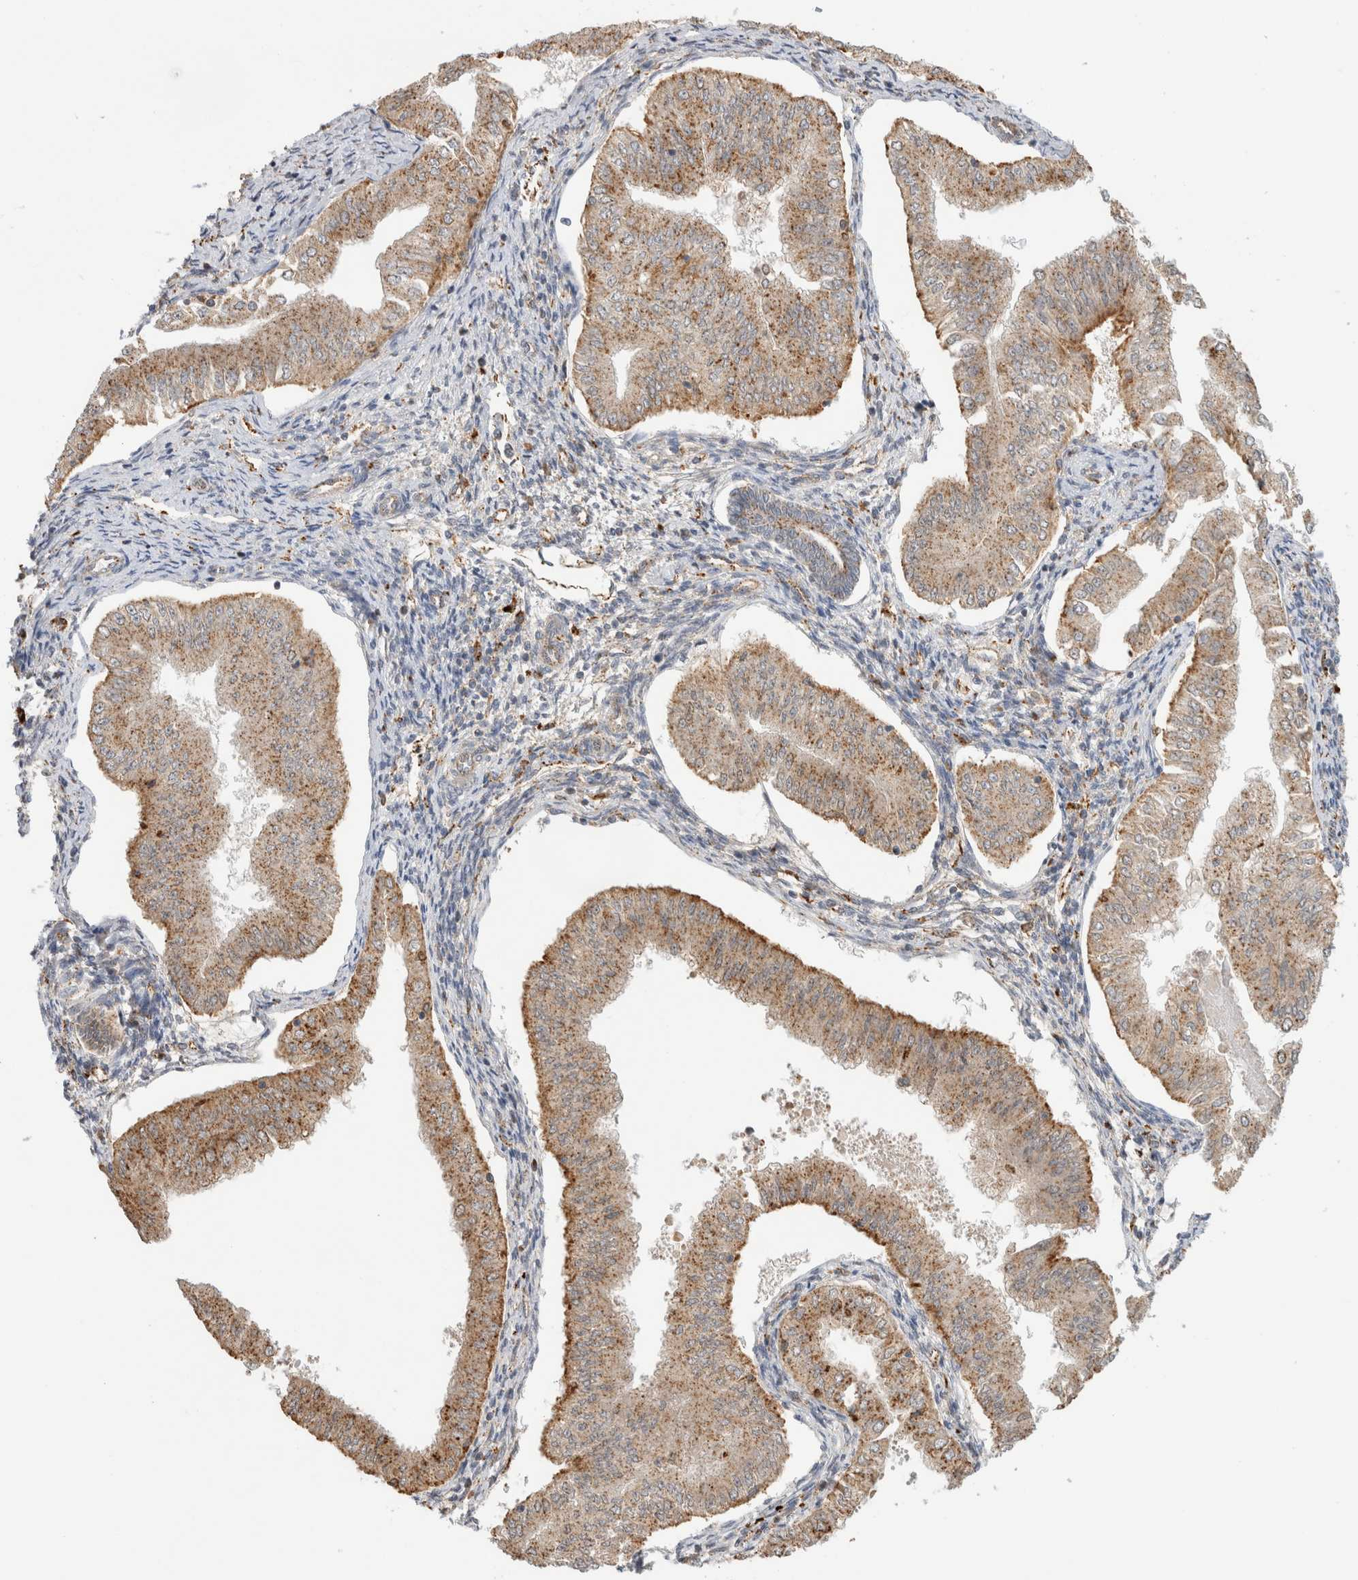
{"staining": {"intensity": "moderate", "quantity": ">75%", "location": "cytoplasmic/membranous"}, "tissue": "endometrial cancer", "cell_type": "Tumor cells", "image_type": "cancer", "snomed": [{"axis": "morphology", "description": "Normal tissue, NOS"}, {"axis": "morphology", "description": "Adenocarcinoma, NOS"}, {"axis": "topography", "description": "Endometrium"}], "caption": "This is a micrograph of immunohistochemistry (IHC) staining of endometrial cancer (adenocarcinoma), which shows moderate staining in the cytoplasmic/membranous of tumor cells.", "gene": "GNS", "patient": {"sex": "female", "age": 53}}